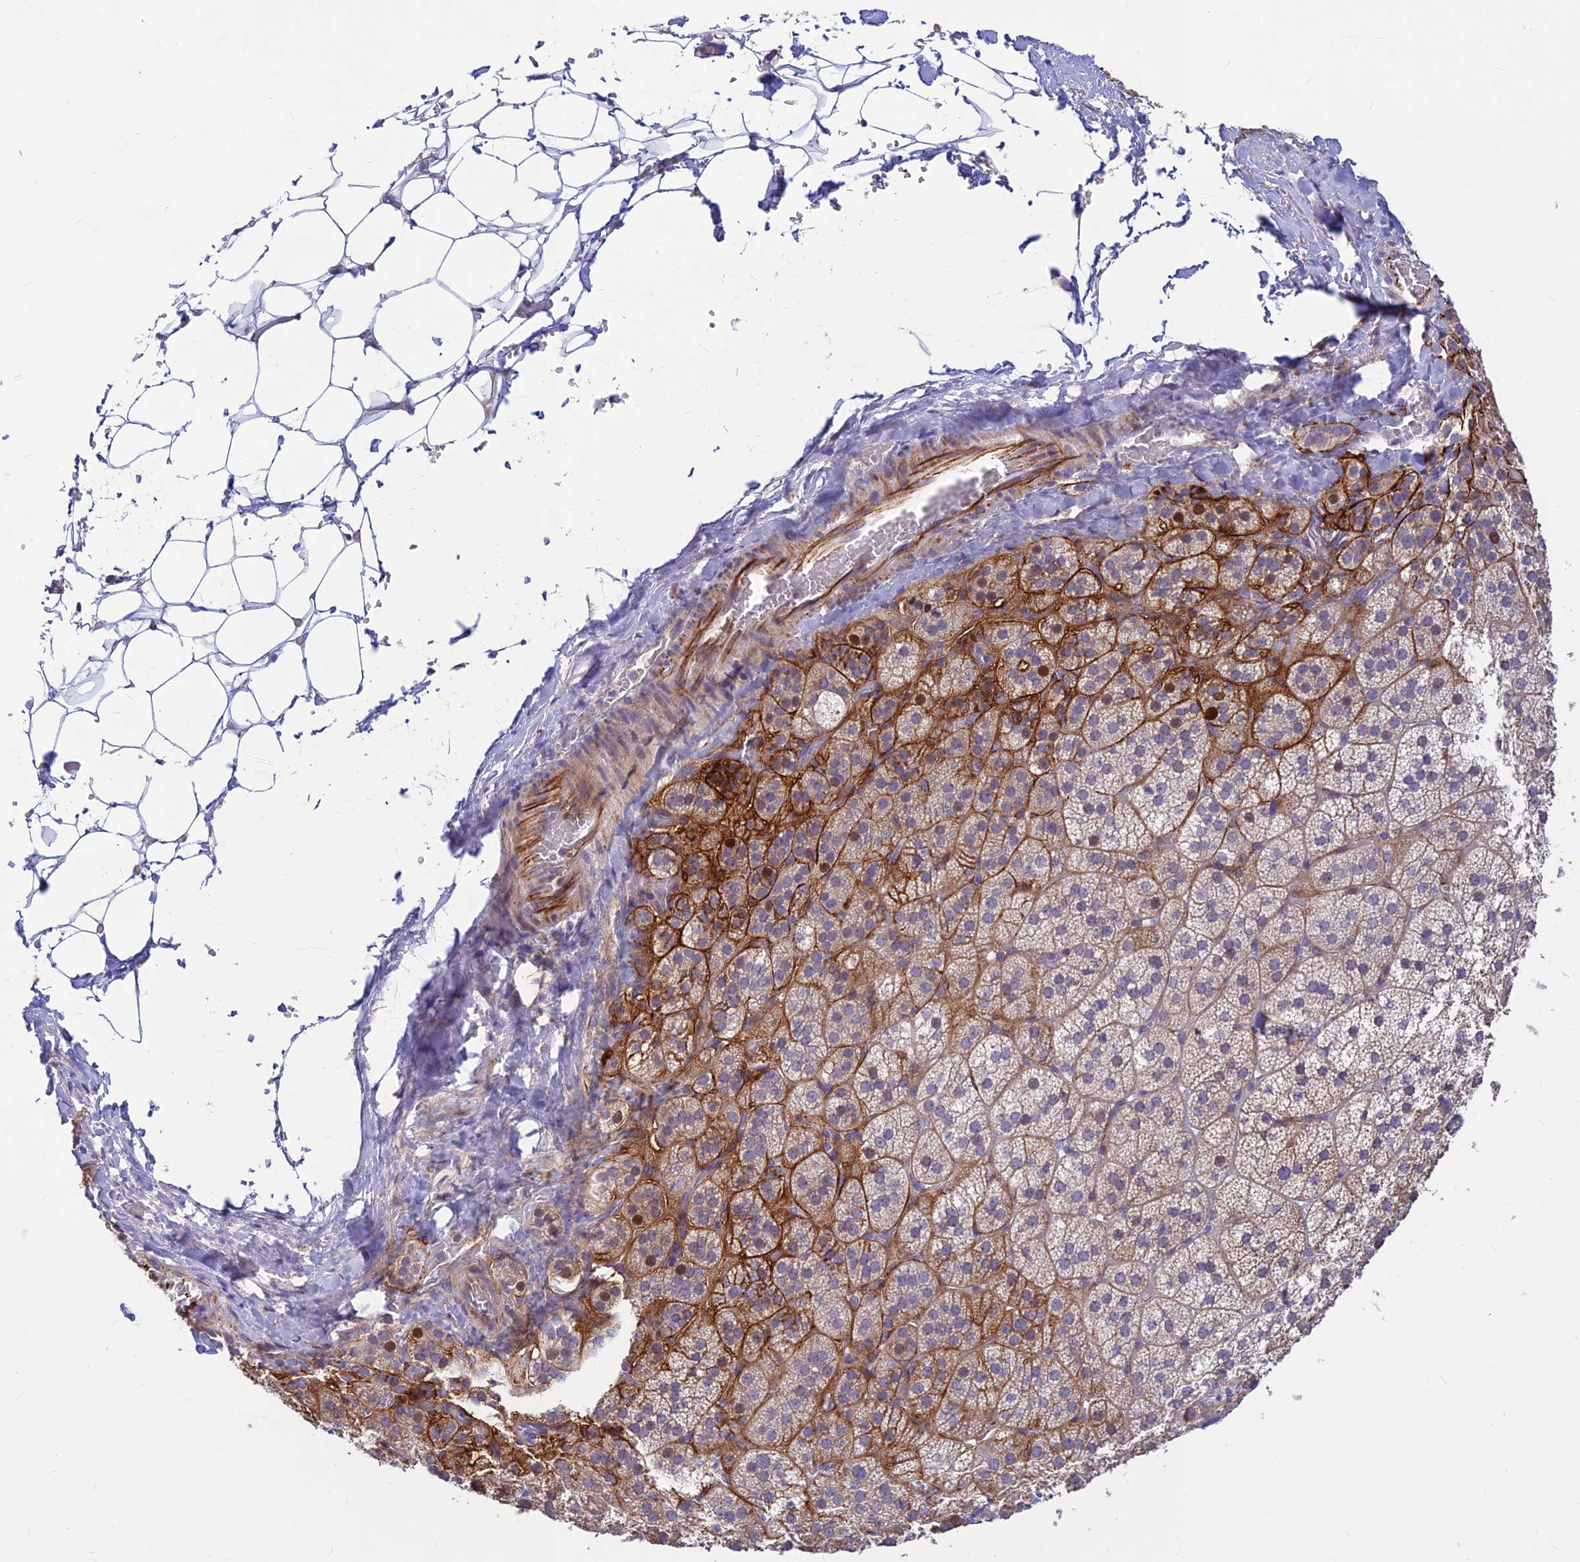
{"staining": {"intensity": "moderate", "quantity": "<25%", "location": "cytoplasmic/membranous,nuclear"}, "tissue": "adrenal gland", "cell_type": "Glandular cells", "image_type": "normal", "snomed": [{"axis": "morphology", "description": "Normal tissue, NOS"}, {"axis": "topography", "description": "Adrenal gland"}], "caption": "Immunohistochemical staining of normal adrenal gland reveals low levels of moderate cytoplasmic/membranous,nuclear expression in about <25% of glandular cells.", "gene": "ST8SIA5", "patient": {"sex": "female", "age": 44}}